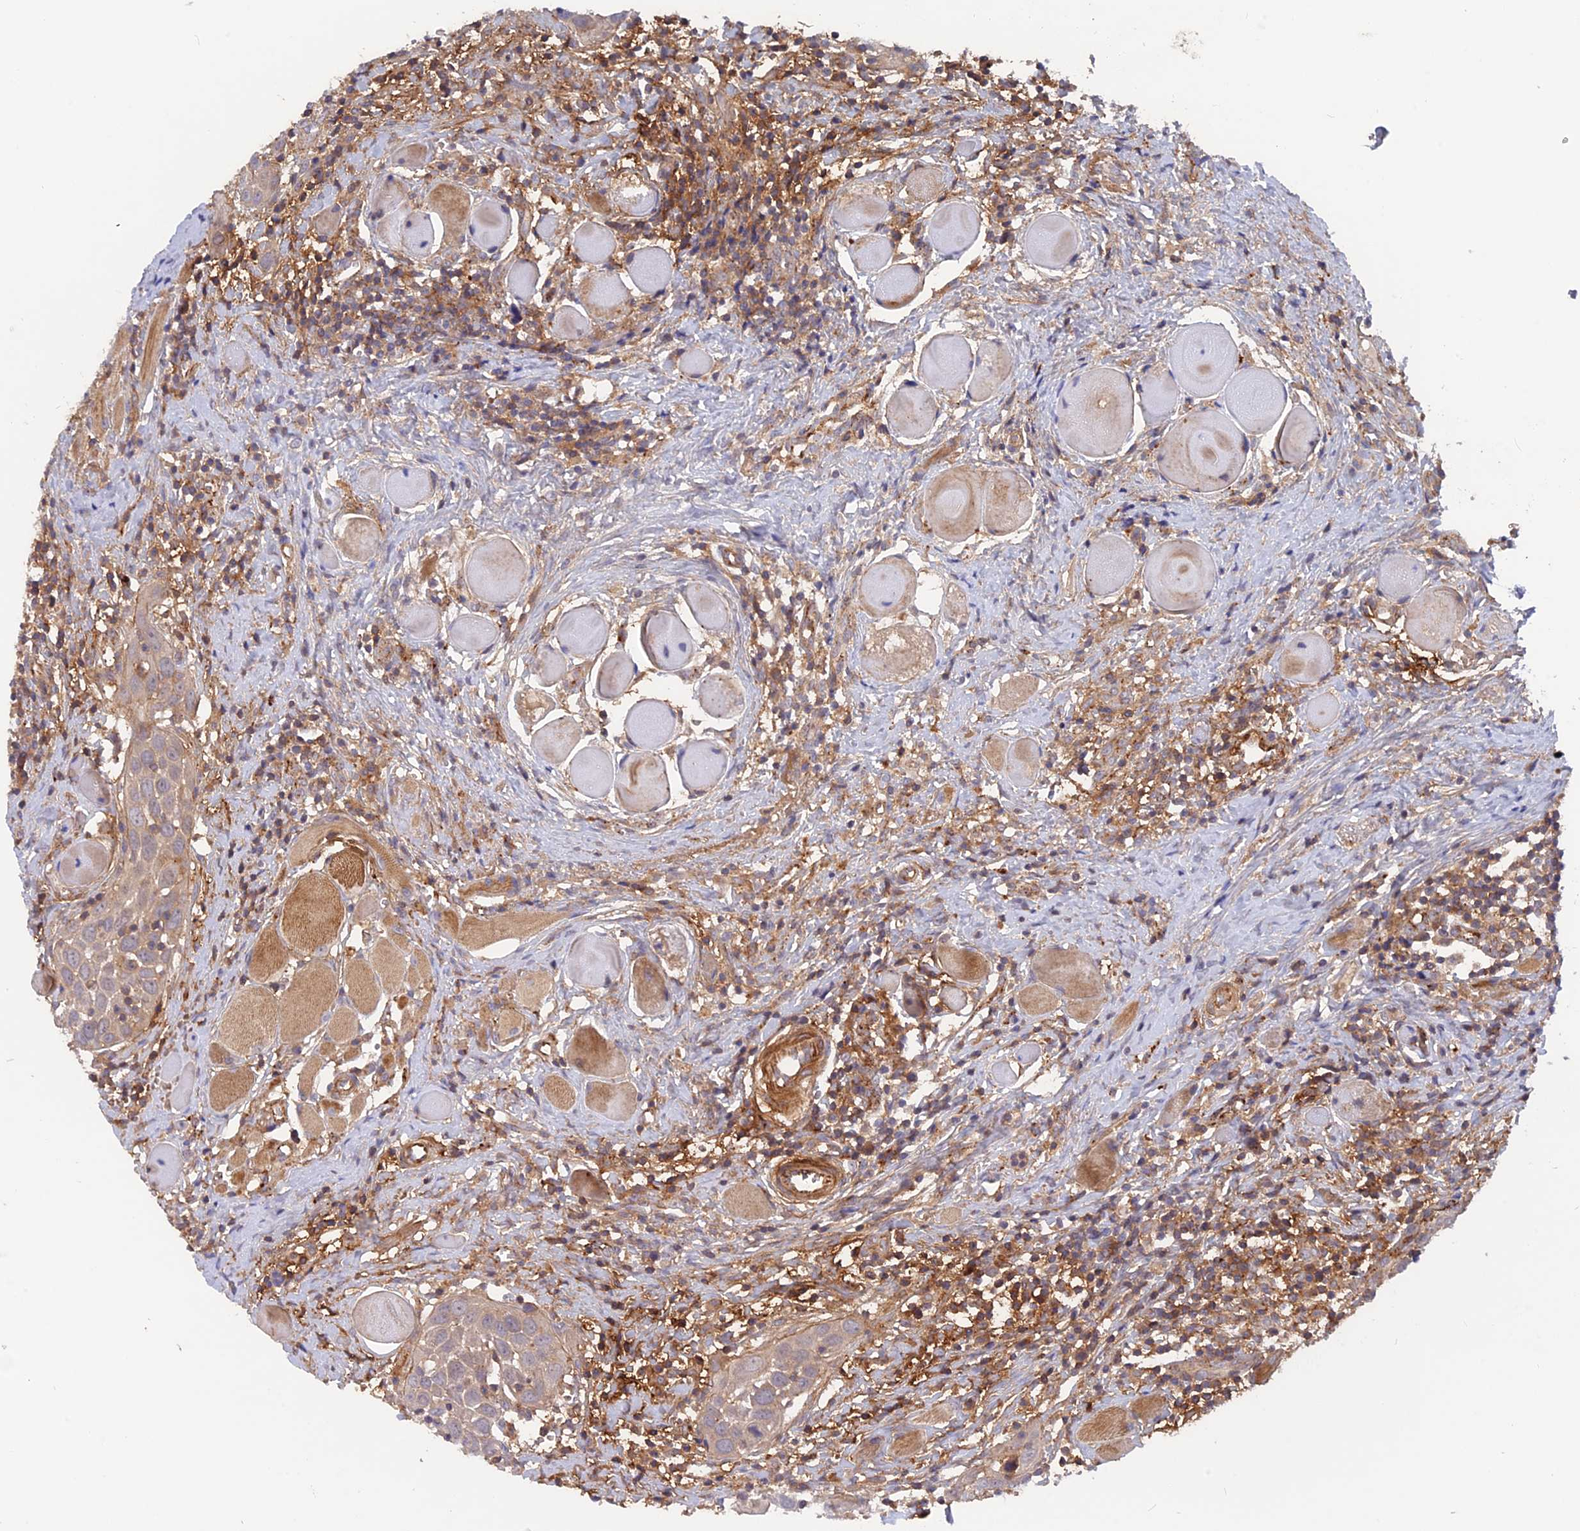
{"staining": {"intensity": "negative", "quantity": "none", "location": "none"}, "tissue": "head and neck cancer", "cell_type": "Tumor cells", "image_type": "cancer", "snomed": [{"axis": "morphology", "description": "Squamous cell carcinoma, NOS"}, {"axis": "topography", "description": "Oral tissue"}, {"axis": "topography", "description": "Head-Neck"}], "caption": "Human head and neck squamous cell carcinoma stained for a protein using IHC exhibits no expression in tumor cells.", "gene": "CPNE7", "patient": {"sex": "female", "age": 50}}